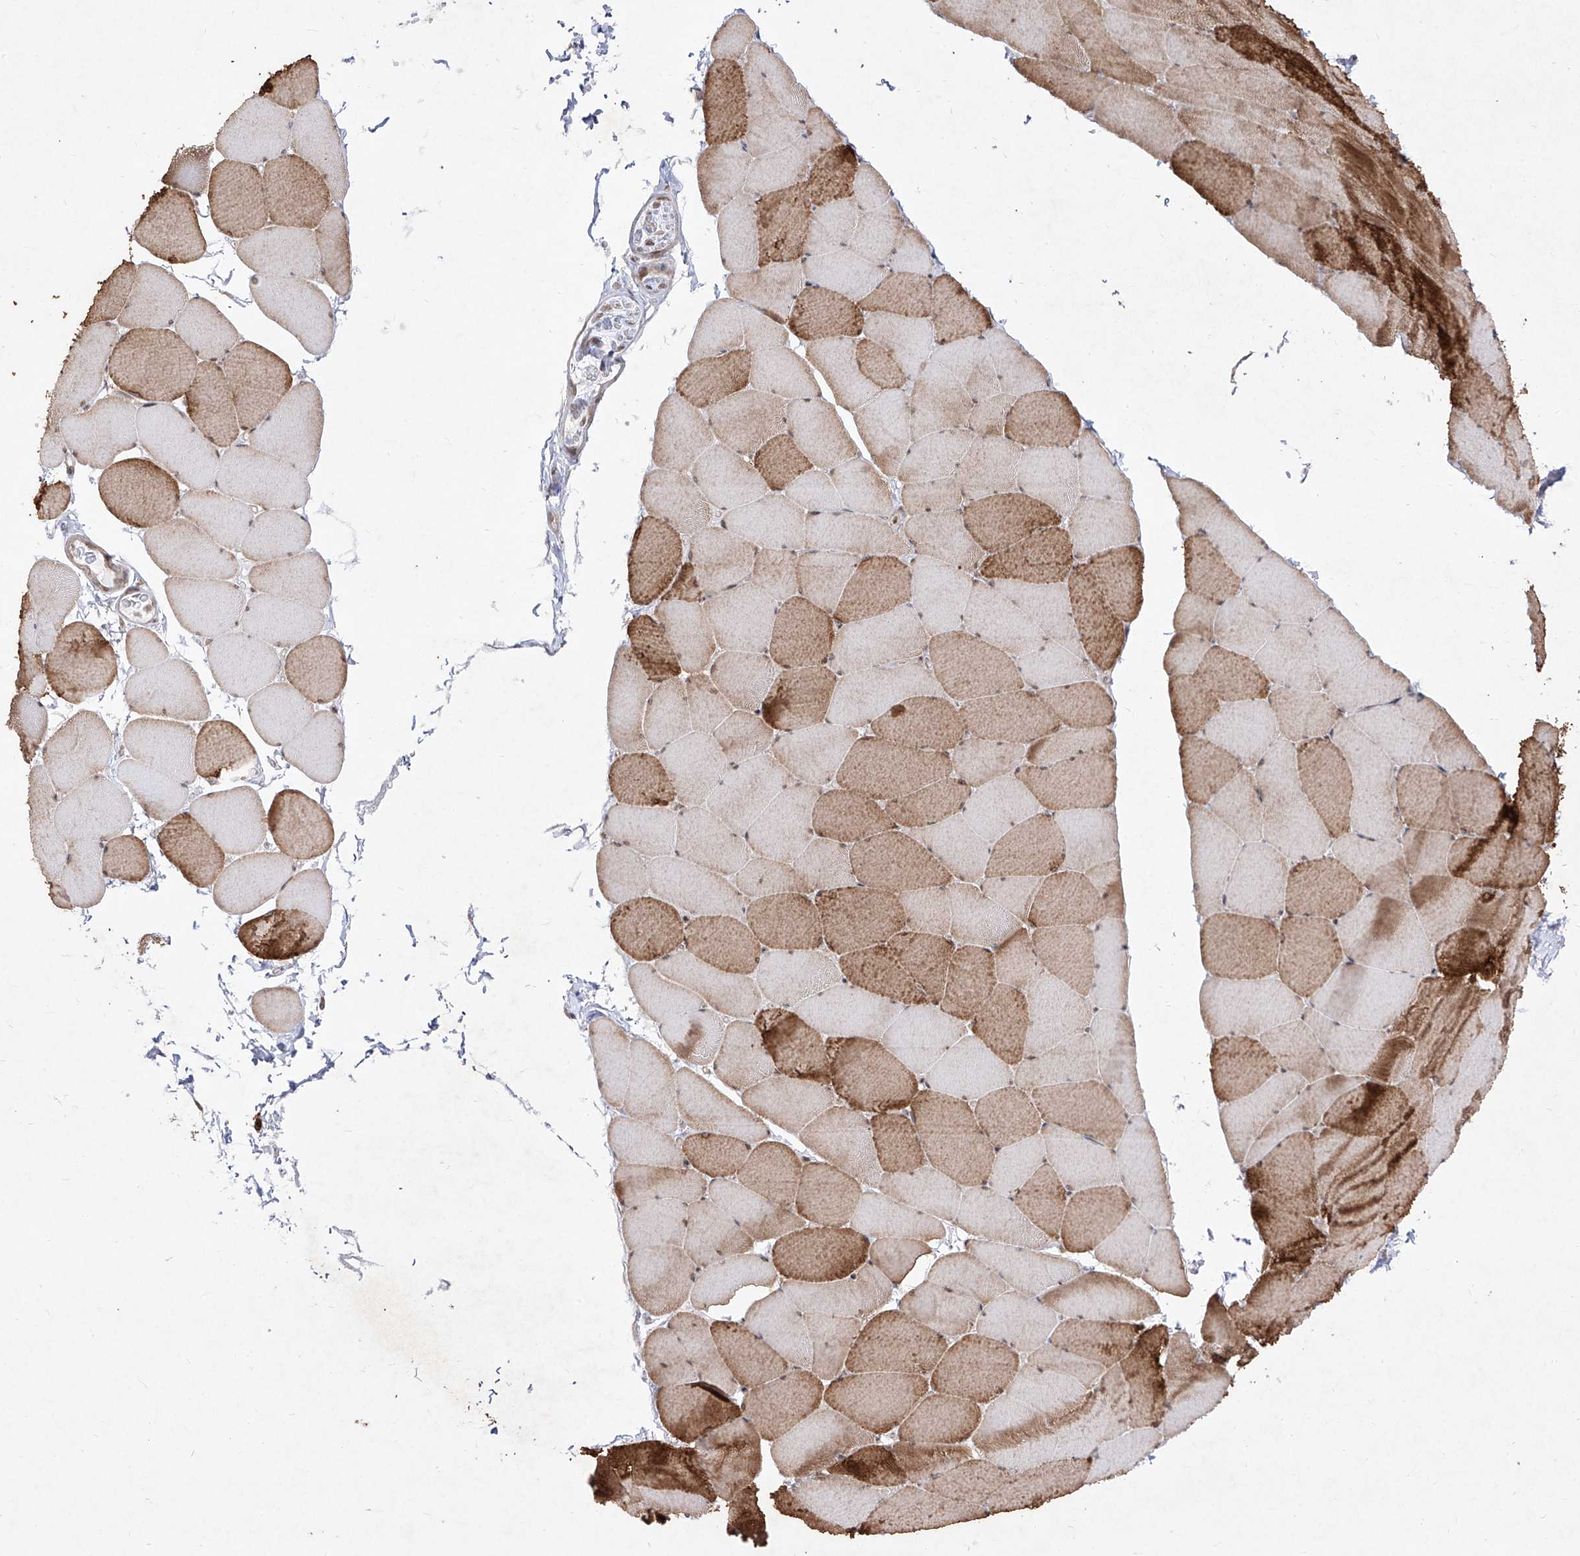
{"staining": {"intensity": "strong", "quantity": "25%-75%", "location": "cytoplasmic/membranous"}, "tissue": "skeletal muscle", "cell_type": "Myocytes", "image_type": "normal", "snomed": [{"axis": "morphology", "description": "Normal tissue, NOS"}, {"axis": "topography", "description": "Skeletal muscle"}], "caption": "Protein staining of benign skeletal muscle demonstrates strong cytoplasmic/membranous staining in approximately 25%-75% of myocytes.", "gene": "SNRNP27", "patient": {"sex": "male", "age": 62}}